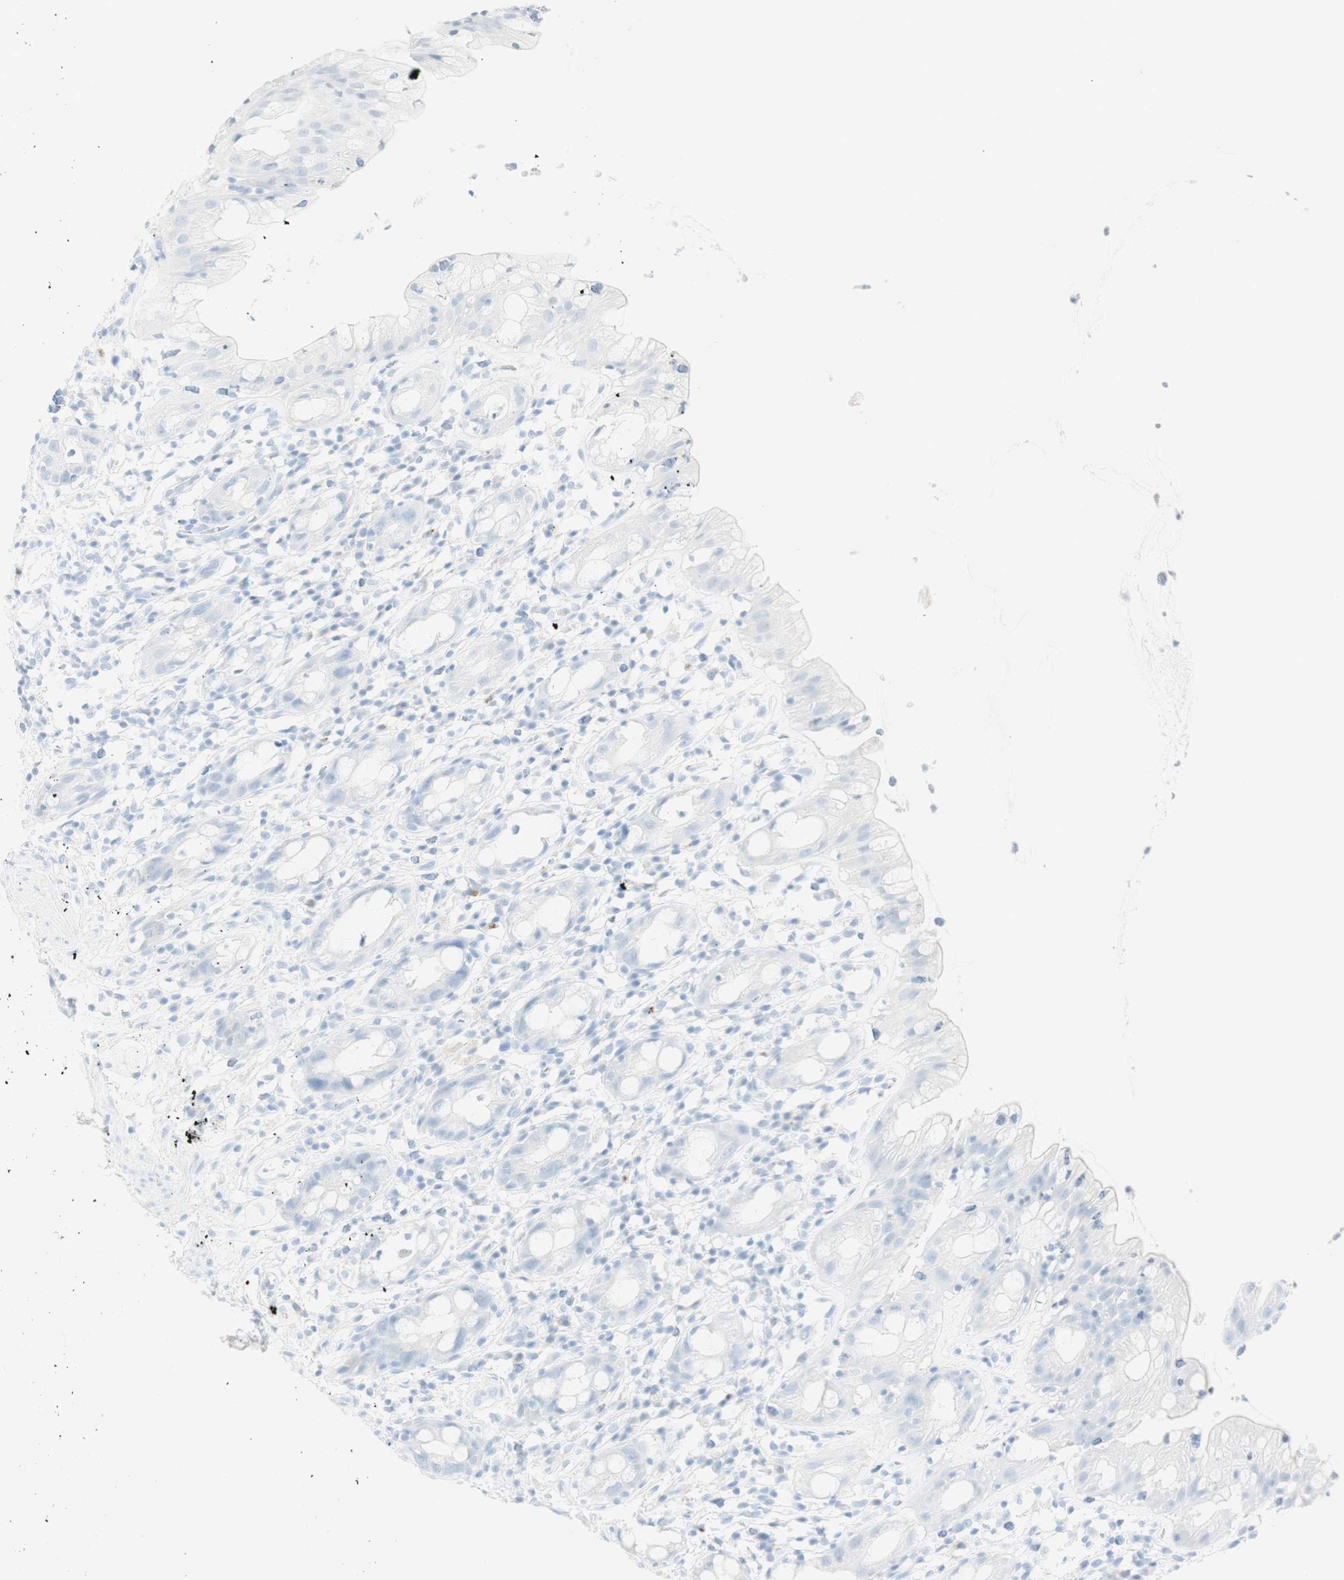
{"staining": {"intensity": "negative", "quantity": "none", "location": "none"}, "tissue": "rectum", "cell_type": "Glandular cells", "image_type": "normal", "snomed": [{"axis": "morphology", "description": "Normal tissue, NOS"}, {"axis": "topography", "description": "Rectum"}], "caption": "DAB (3,3'-diaminobenzidine) immunohistochemical staining of unremarkable human rectum shows no significant expression in glandular cells.", "gene": "NAPSA", "patient": {"sex": "male", "age": 44}}